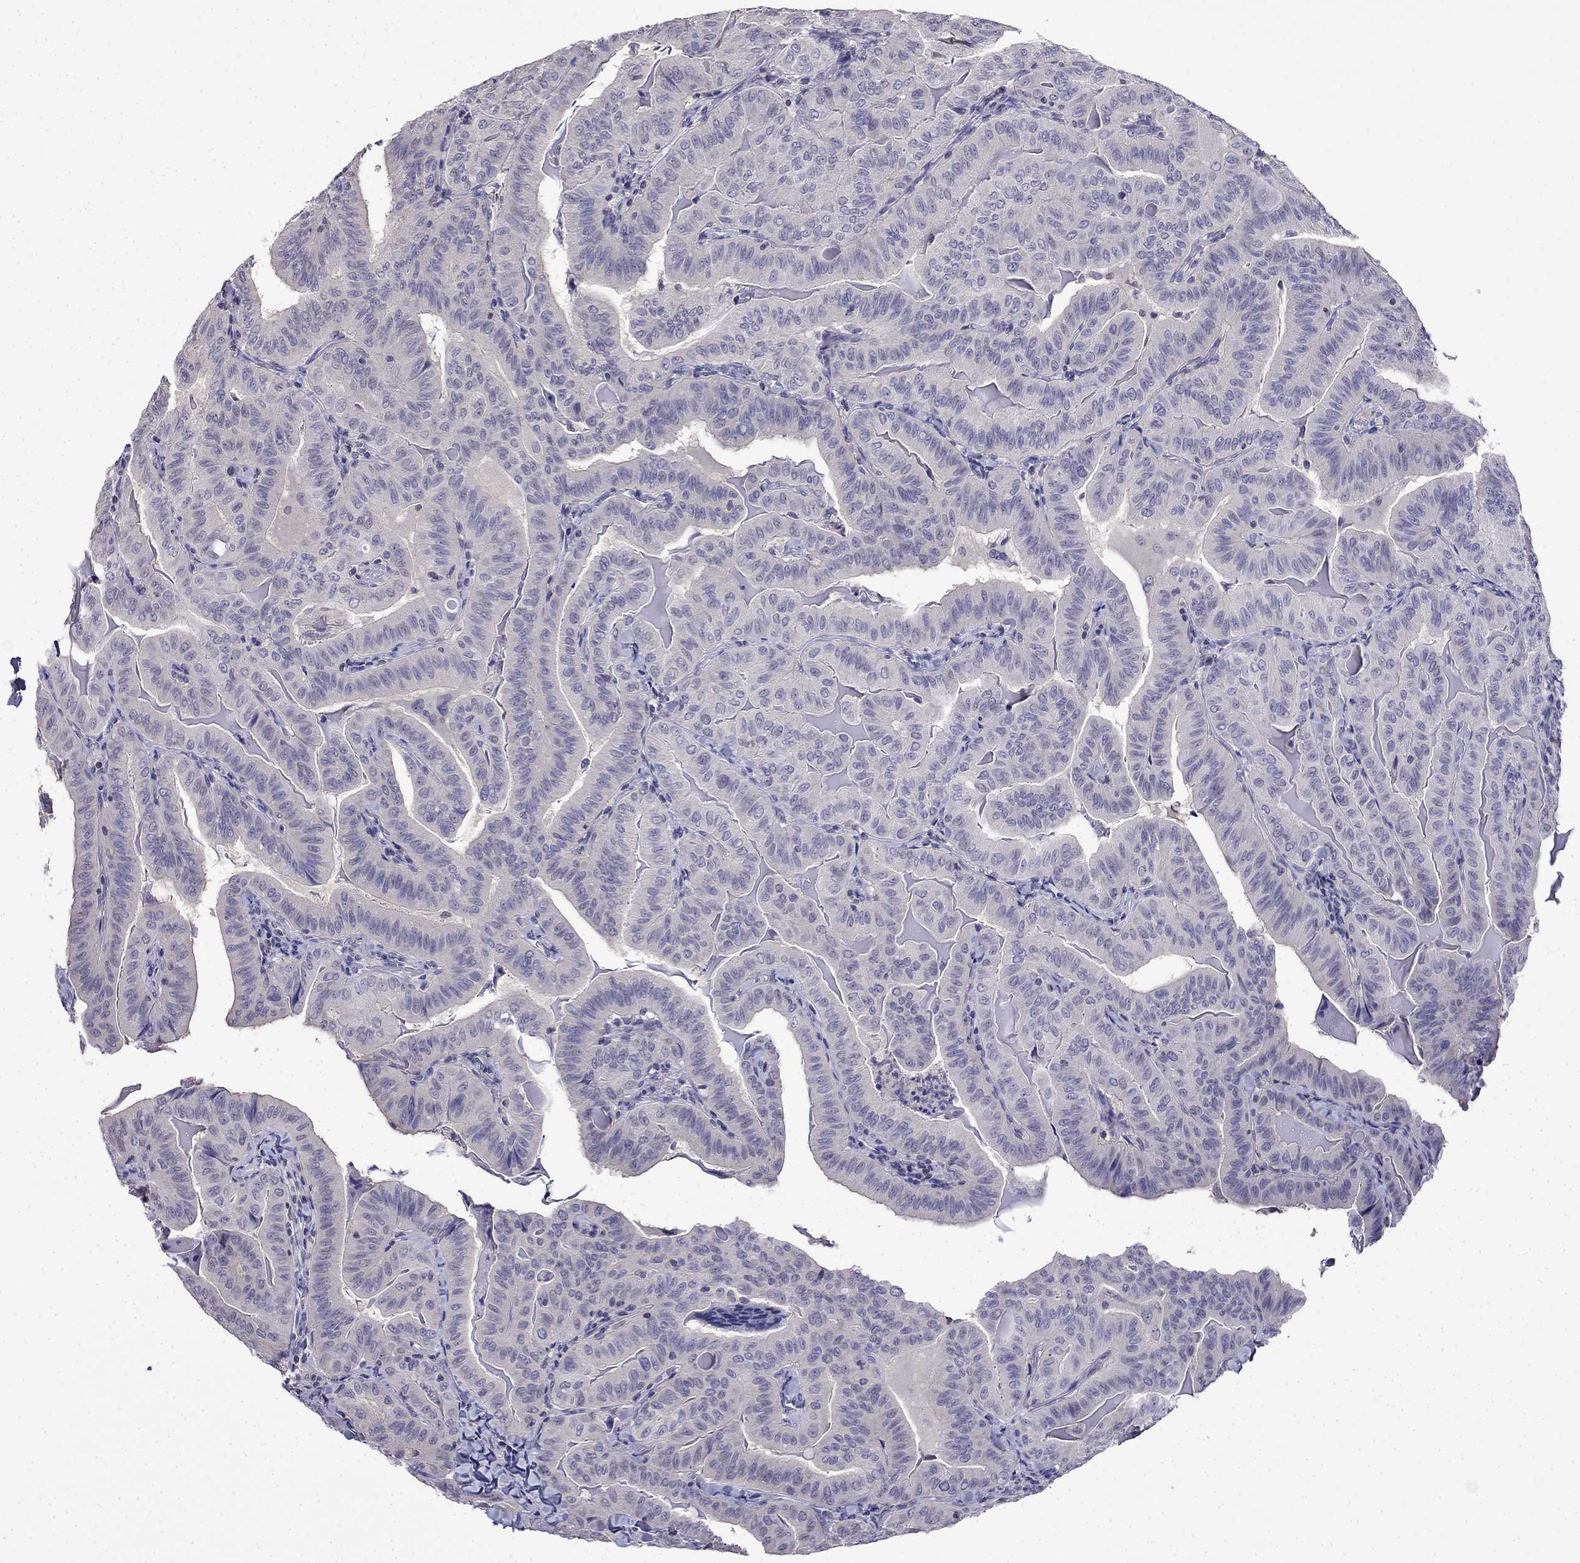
{"staining": {"intensity": "negative", "quantity": "none", "location": "none"}, "tissue": "thyroid cancer", "cell_type": "Tumor cells", "image_type": "cancer", "snomed": [{"axis": "morphology", "description": "Papillary adenocarcinoma, NOS"}, {"axis": "topography", "description": "Thyroid gland"}], "caption": "IHC of human thyroid cancer (papillary adenocarcinoma) shows no staining in tumor cells.", "gene": "GUCA1B", "patient": {"sex": "female", "age": 68}}